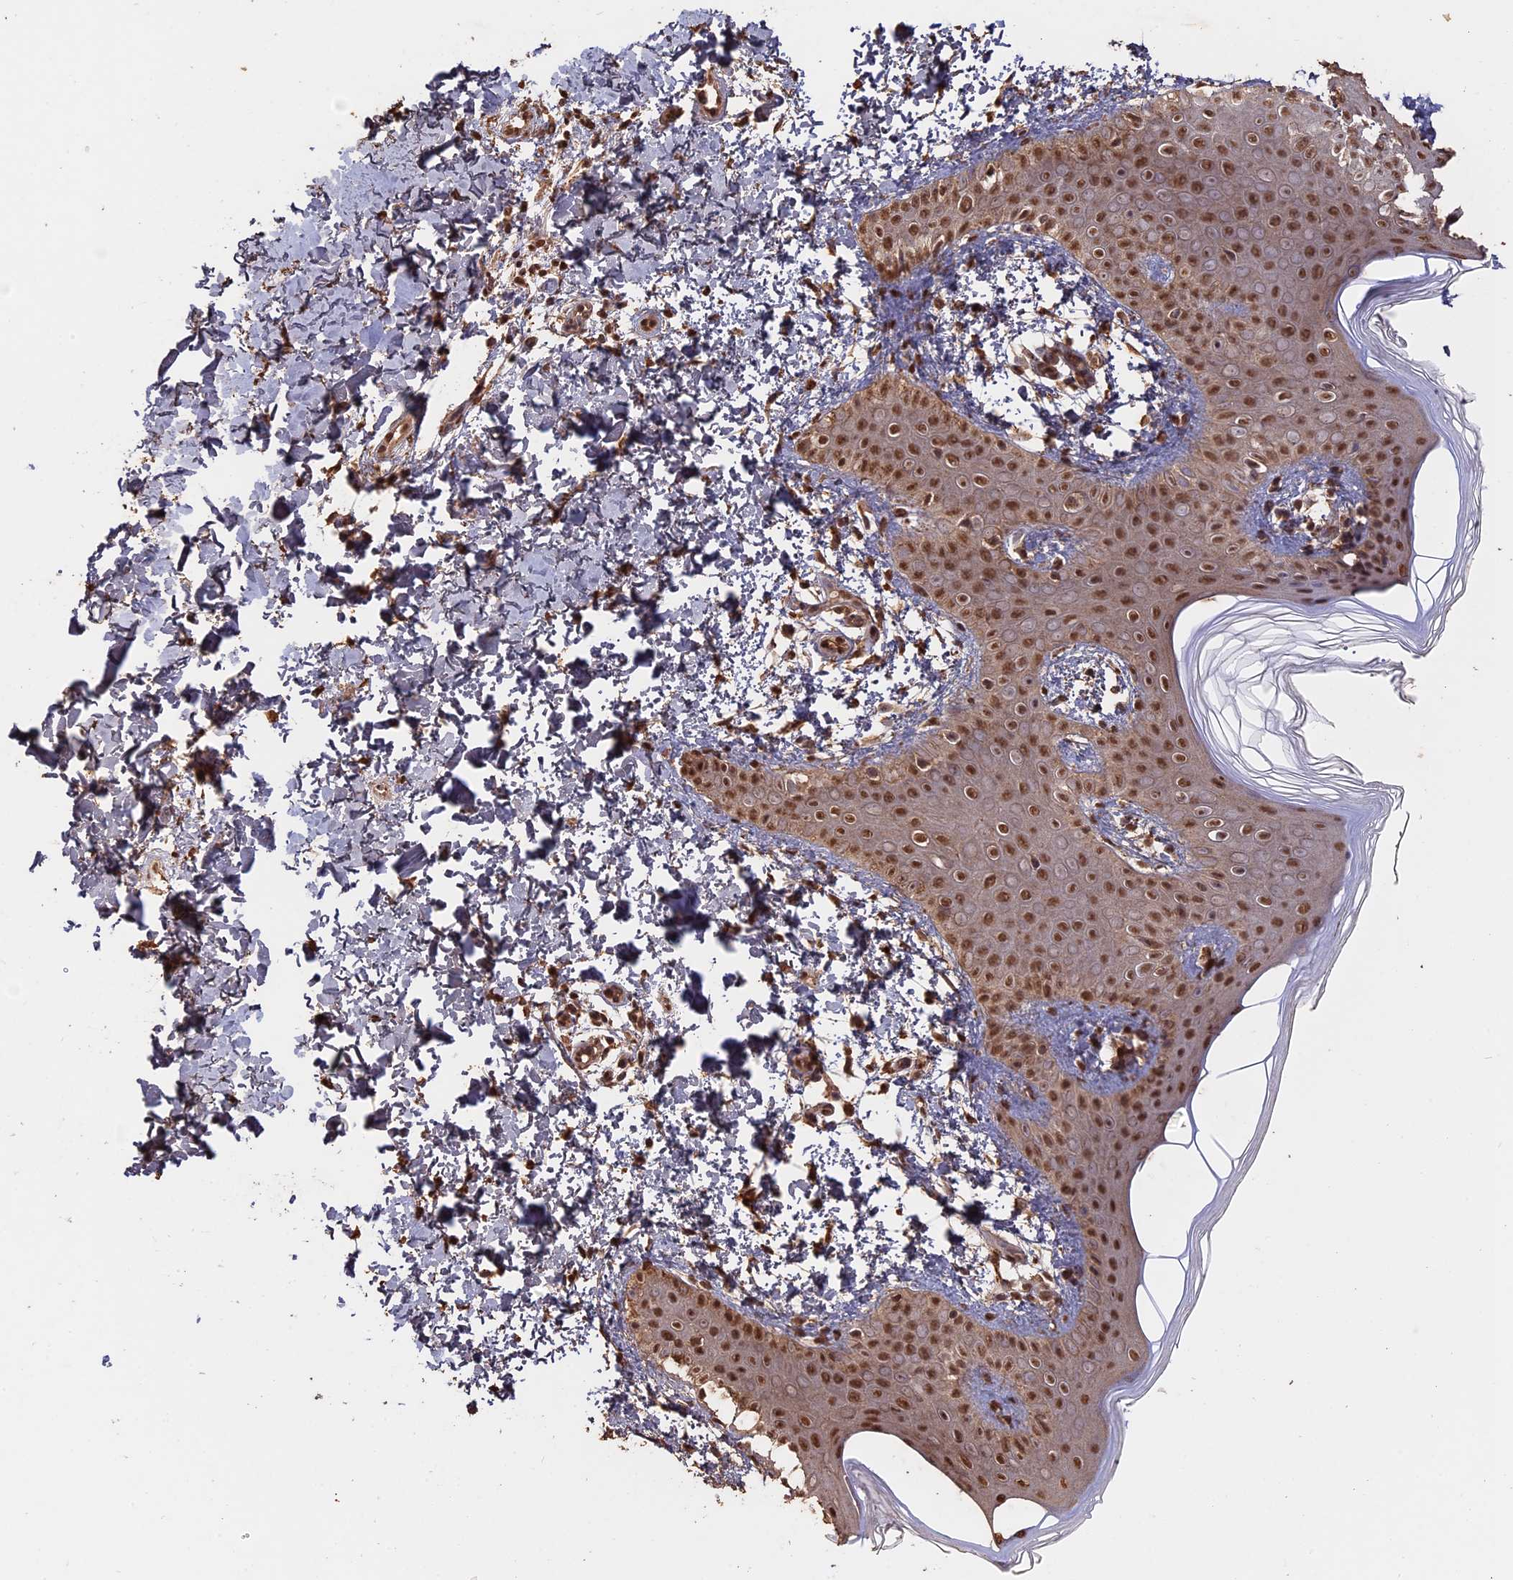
{"staining": {"intensity": "moderate", "quantity": ">75%", "location": "cytoplasmic/membranous,nuclear"}, "tissue": "skin", "cell_type": "Fibroblasts", "image_type": "normal", "snomed": [{"axis": "morphology", "description": "Normal tissue, NOS"}, {"axis": "topography", "description": "Skin"}], "caption": "Immunohistochemistry of unremarkable human skin shows medium levels of moderate cytoplasmic/membranous,nuclear expression in about >75% of fibroblasts.", "gene": "PSMC6", "patient": {"sex": "male", "age": 36}}